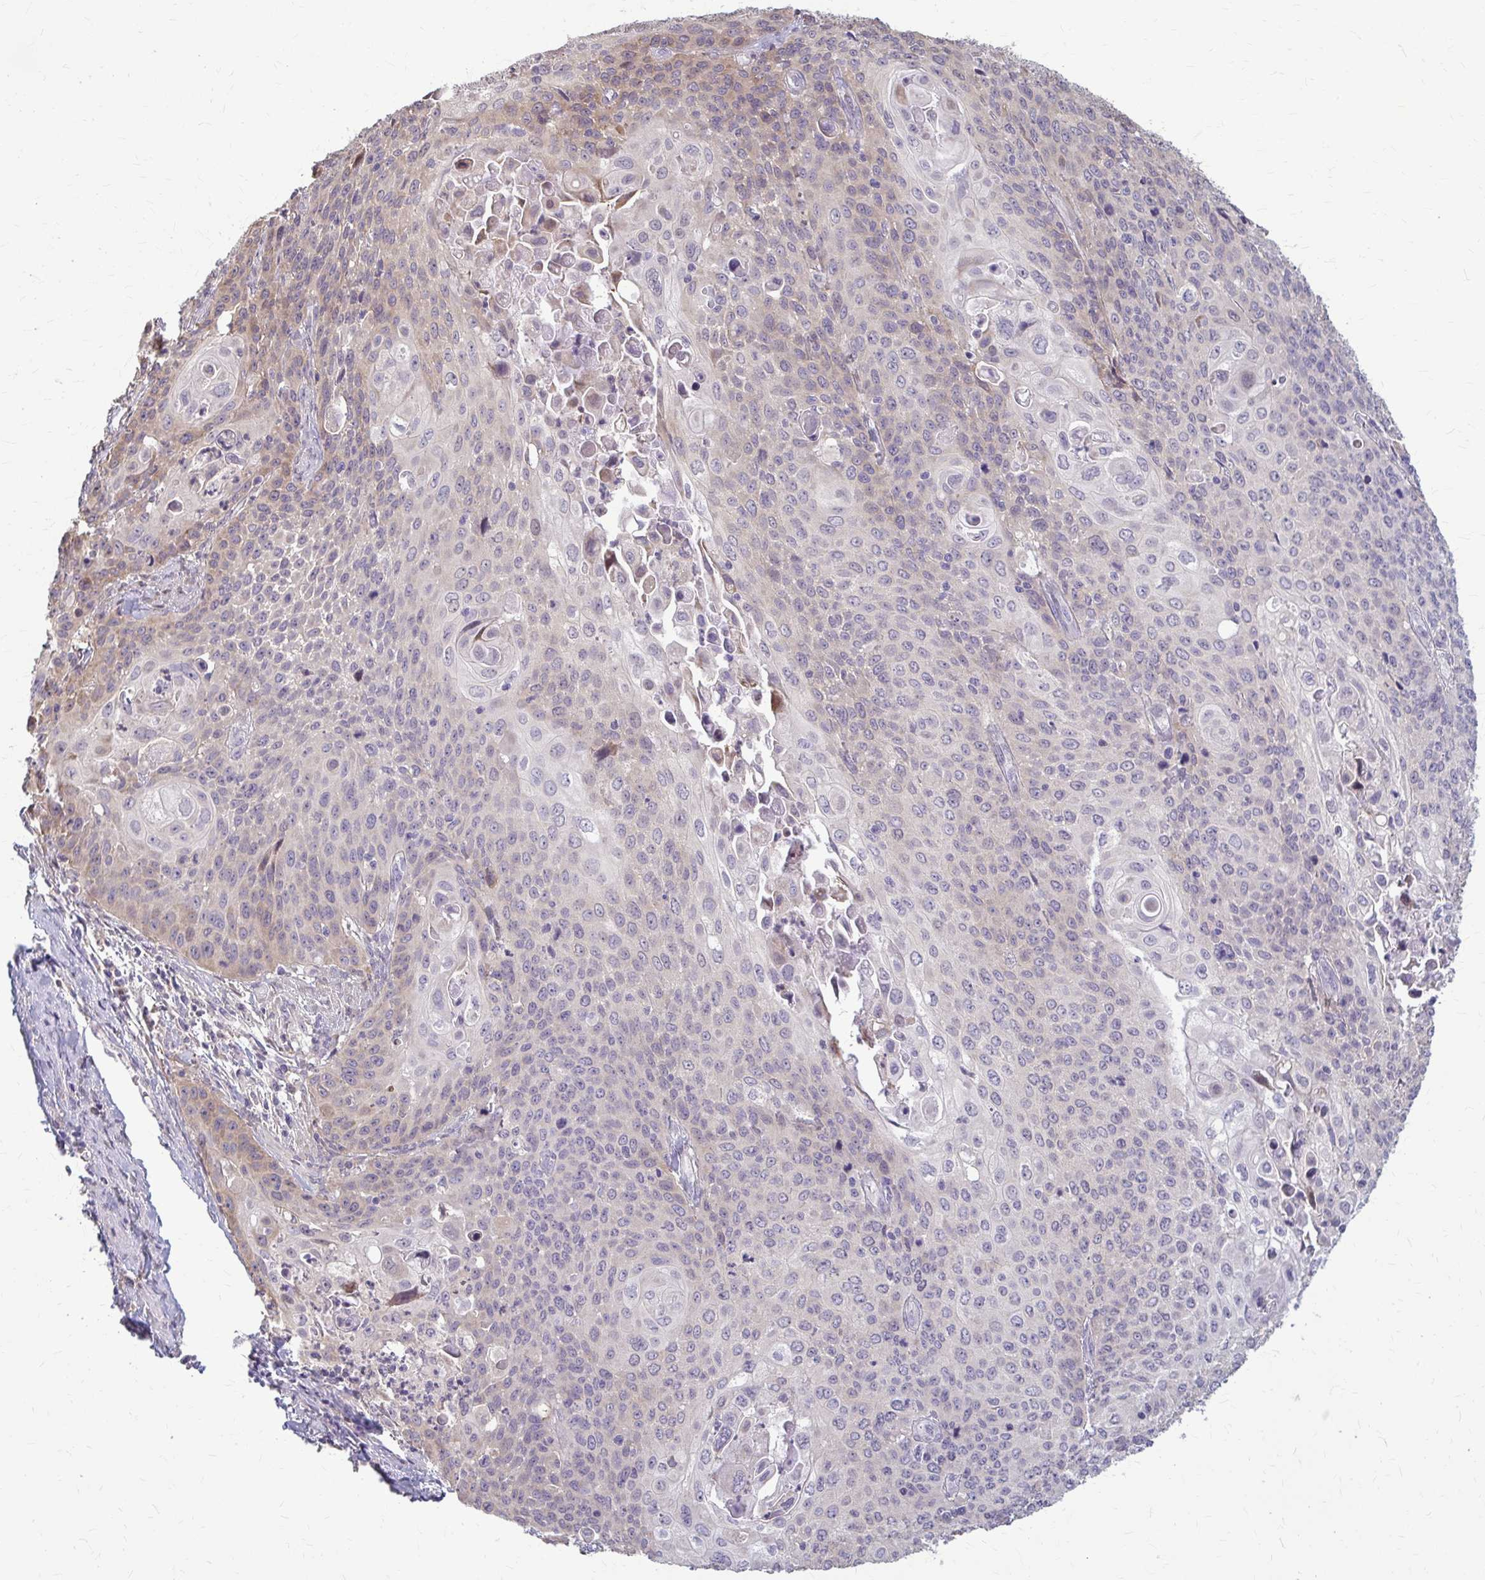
{"staining": {"intensity": "negative", "quantity": "none", "location": "none"}, "tissue": "cervical cancer", "cell_type": "Tumor cells", "image_type": "cancer", "snomed": [{"axis": "morphology", "description": "Squamous cell carcinoma, NOS"}, {"axis": "topography", "description": "Cervix"}], "caption": "This is an immunohistochemistry (IHC) photomicrograph of cervical cancer (squamous cell carcinoma). There is no staining in tumor cells.", "gene": "ZNF34", "patient": {"sex": "female", "age": 65}}